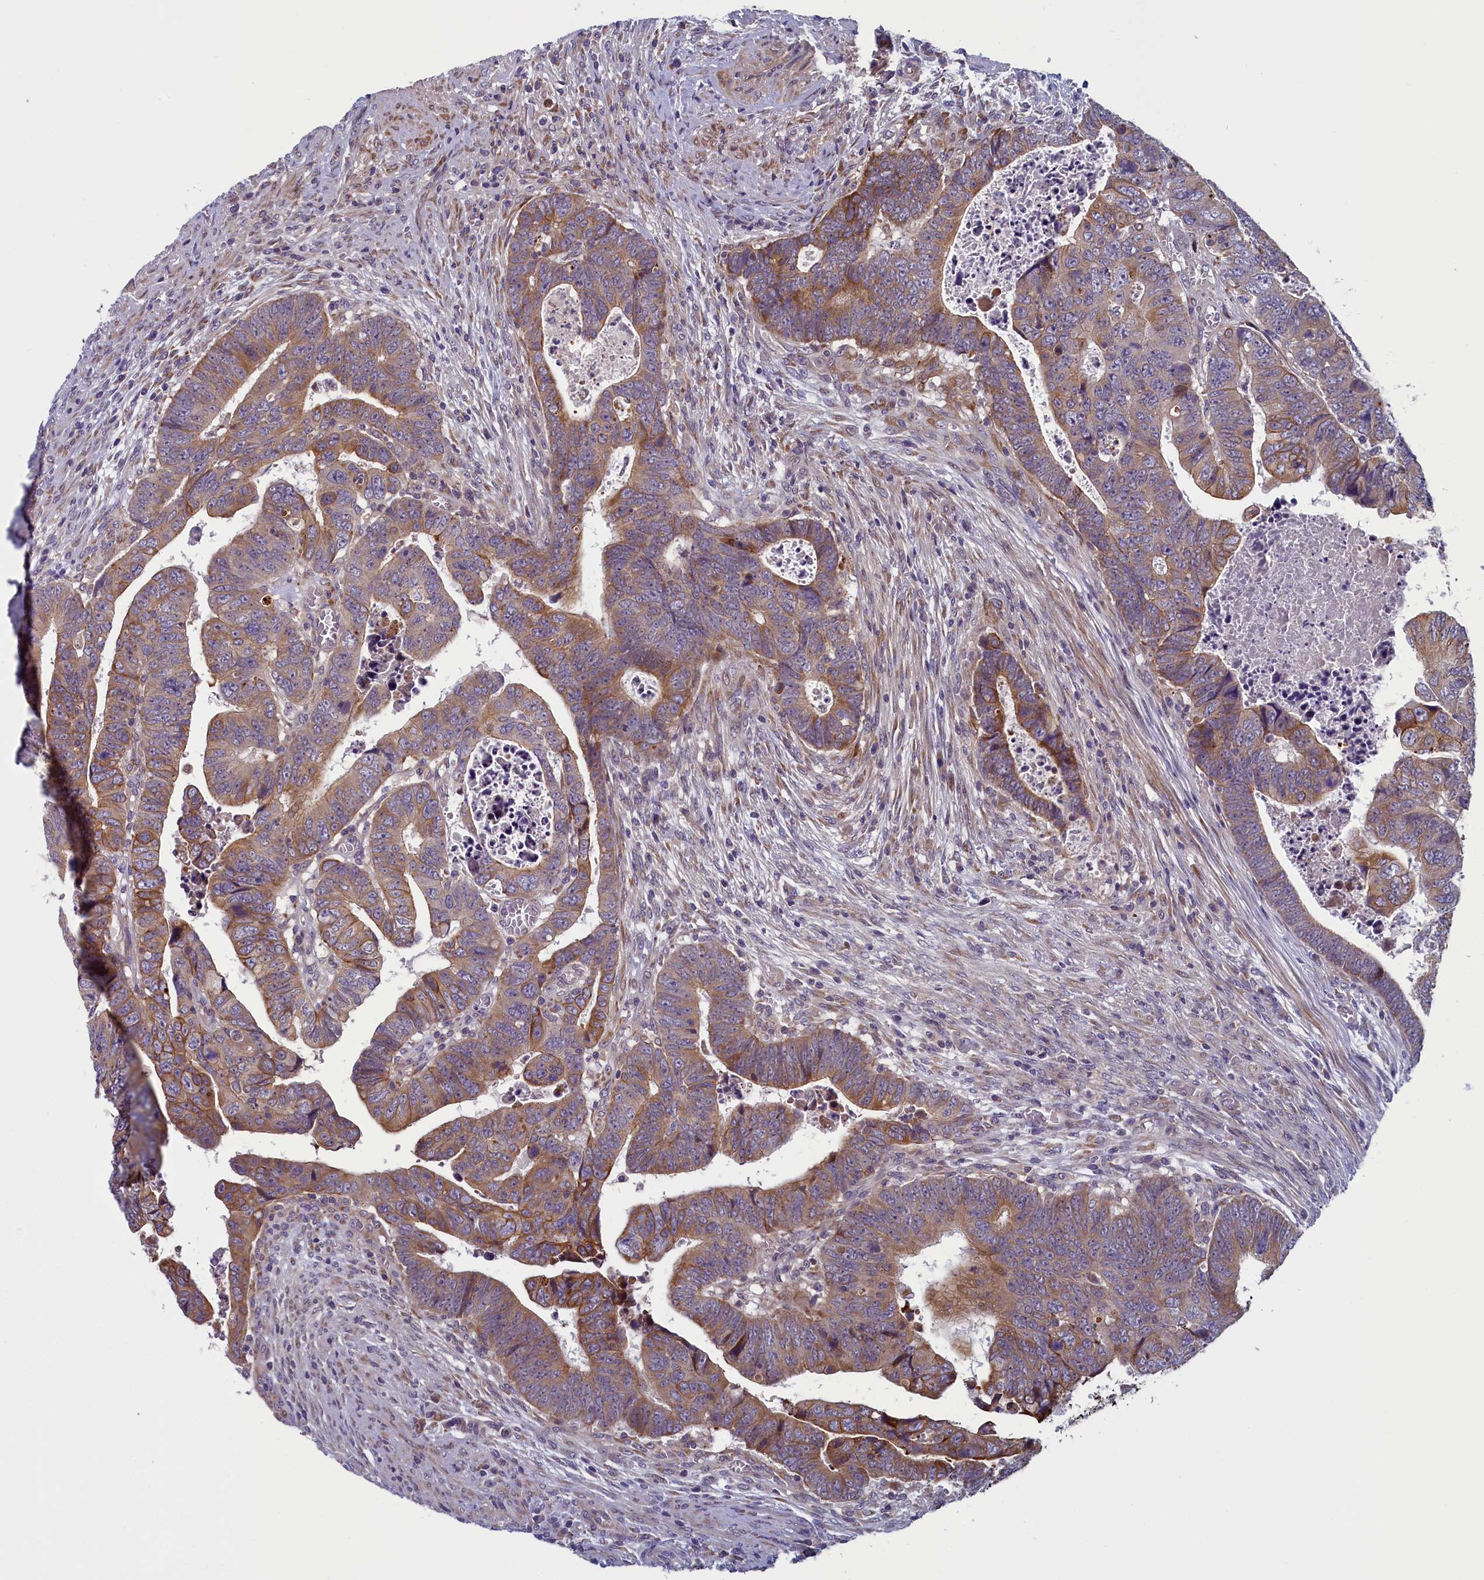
{"staining": {"intensity": "moderate", "quantity": ">75%", "location": "cytoplasmic/membranous"}, "tissue": "colorectal cancer", "cell_type": "Tumor cells", "image_type": "cancer", "snomed": [{"axis": "morphology", "description": "Normal tissue, NOS"}, {"axis": "morphology", "description": "Adenocarcinoma, NOS"}, {"axis": "topography", "description": "Rectum"}], "caption": "An immunohistochemistry (IHC) photomicrograph of neoplastic tissue is shown. Protein staining in brown labels moderate cytoplasmic/membranous positivity in adenocarcinoma (colorectal) within tumor cells.", "gene": "ANKRD39", "patient": {"sex": "female", "age": 65}}